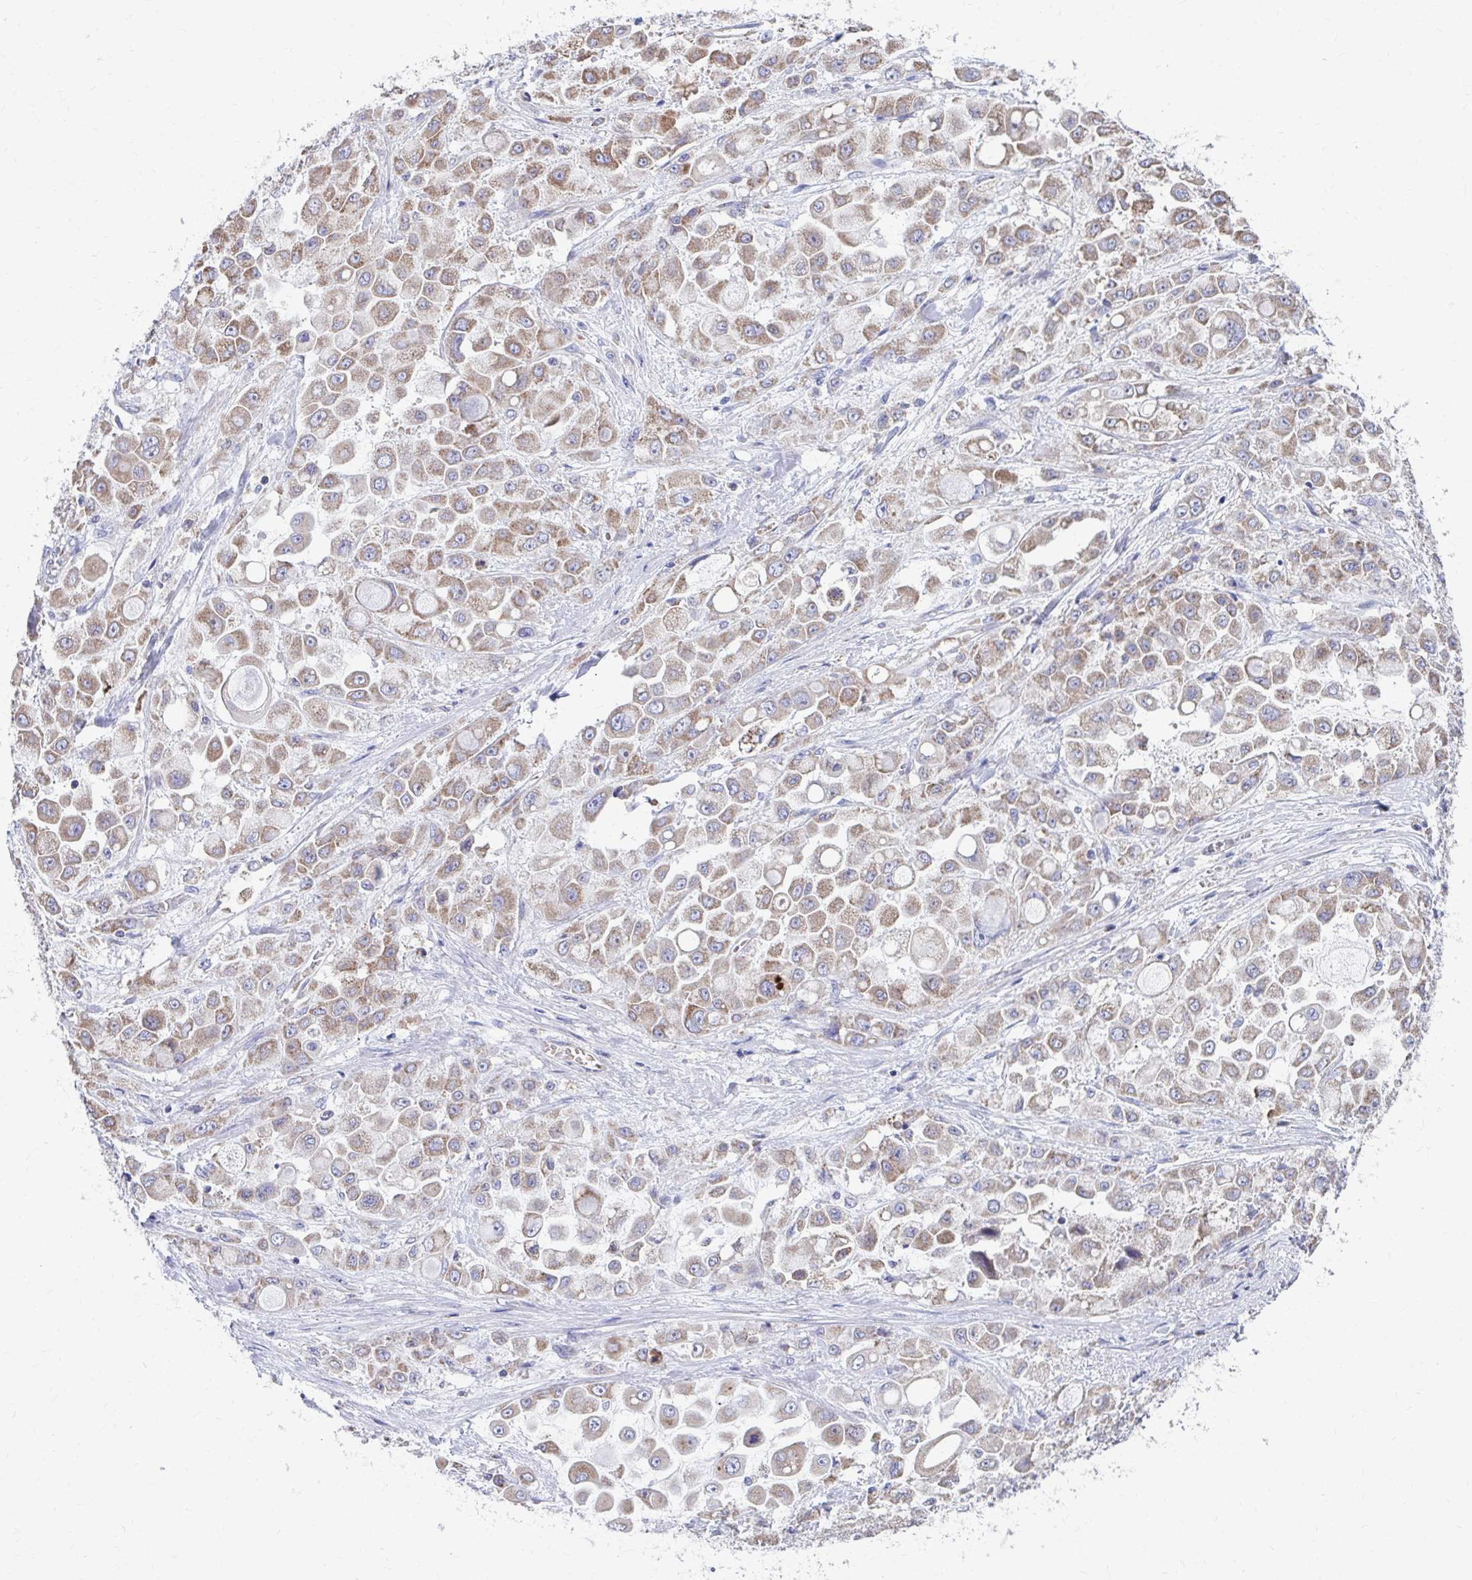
{"staining": {"intensity": "weak", "quantity": ">75%", "location": "cytoplasmic/membranous"}, "tissue": "stomach cancer", "cell_type": "Tumor cells", "image_type": "cancer", "snomed": [{"axis": "morphology", "description": "Adenocarcinoma, NOS"}, {"axis": "topography", "description": "Stomach"}], "caption": "Human stomach cancer stained with a brown dye exhibits weak cytoplasmic/membranous positive expression in approximately >75% of tumor cells.", "gene": "FKBP2", "patient": {"sex": "female", "age": 76}}